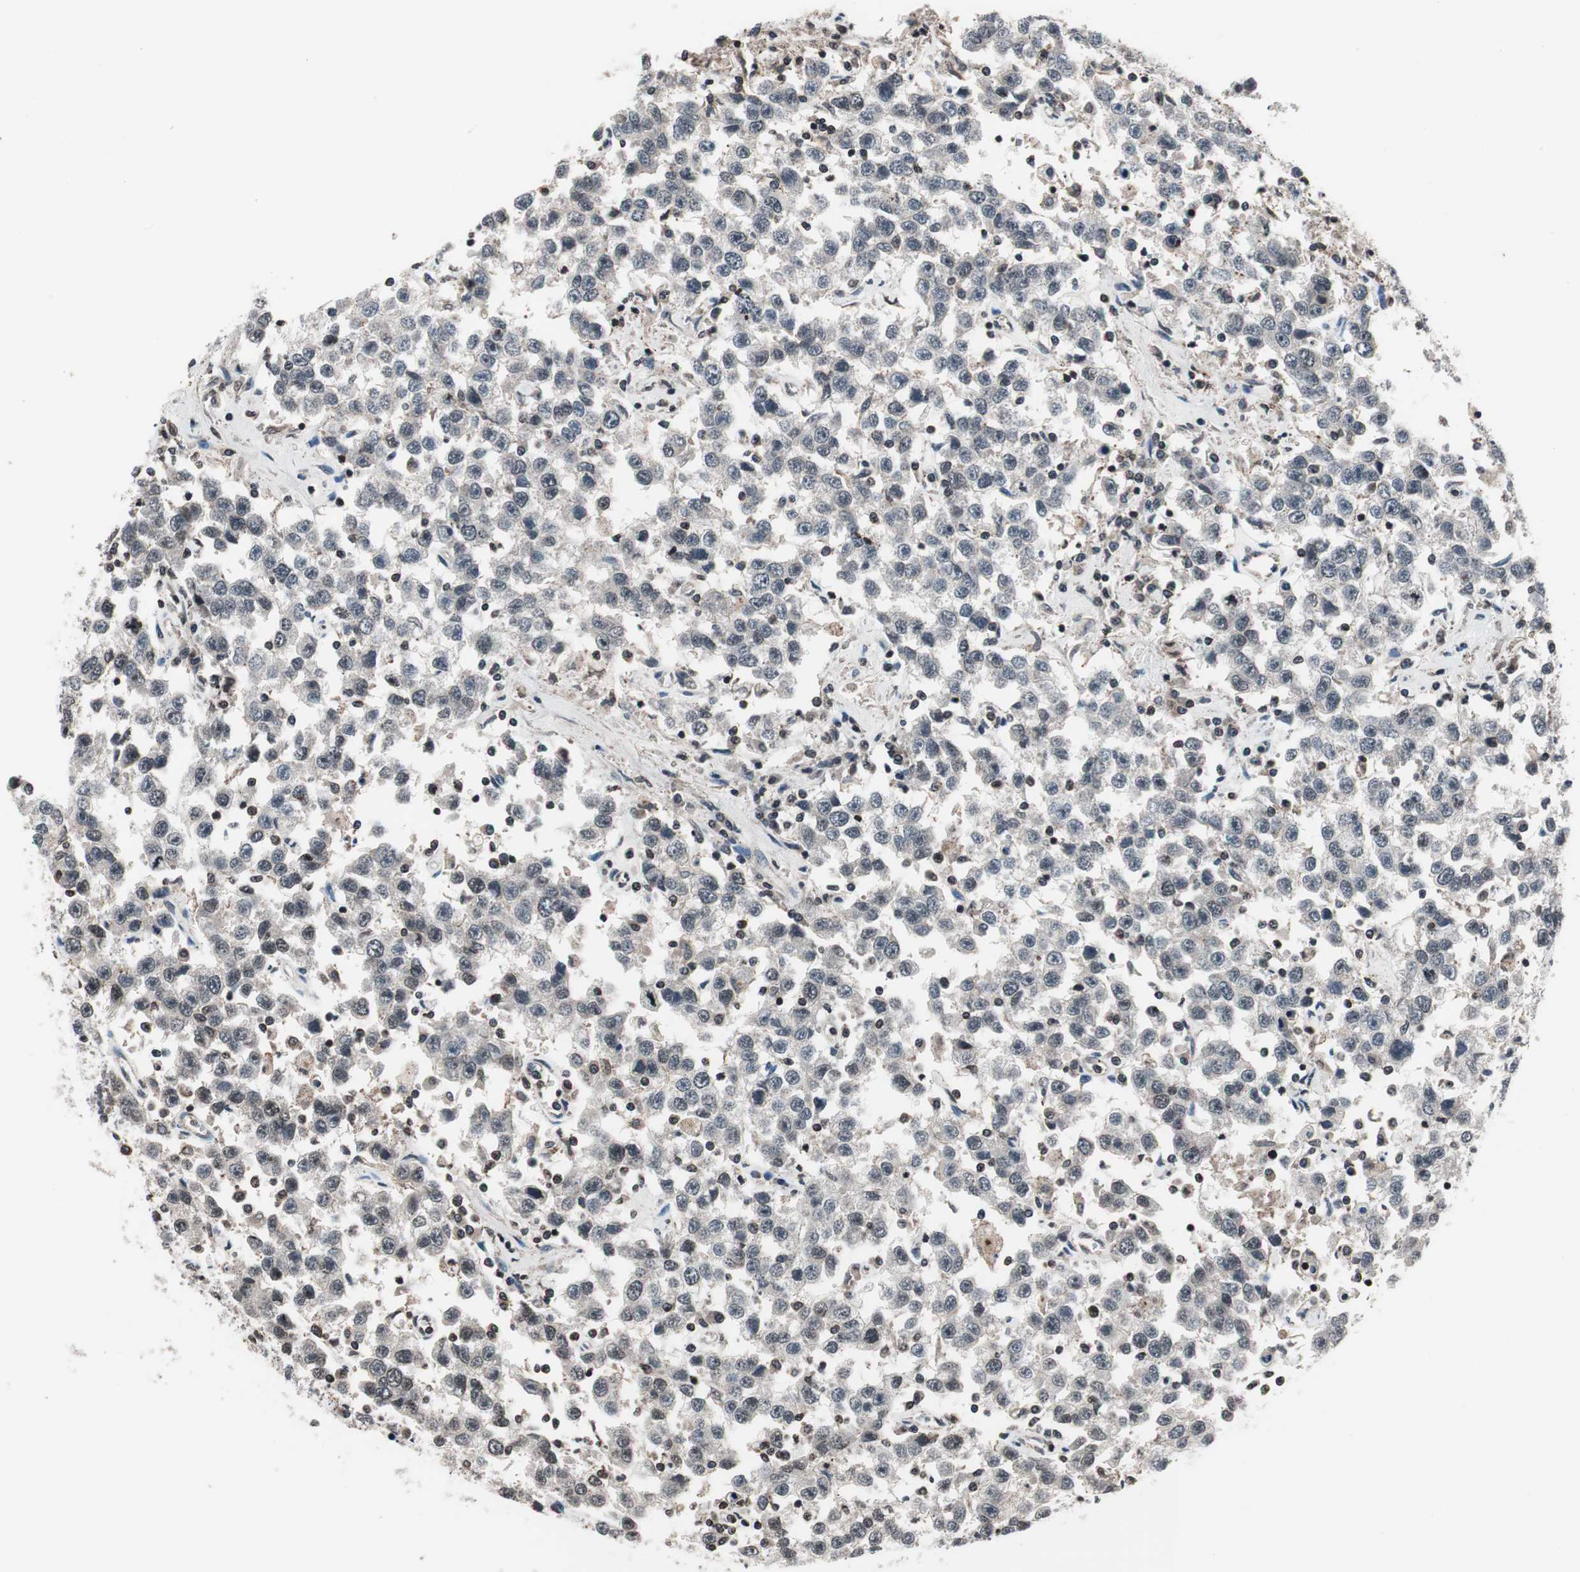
{"staining": {"intensity": "negative", "quantity": "none", "location": "none"}, "tissue": "testis cancer", "cell_type": "Tumor cells", "image_type": "cancer", "snomed": [{"axis": "morphology", "description": "Seminoma, NOS"}, {"axis": "topography", "description": "Testis"}], "caption": "Tumor cells are negative for brown protein staining in seminoma (testis).", "gene": "RFC1", "patient": {"sex": "male", "age": 41}}